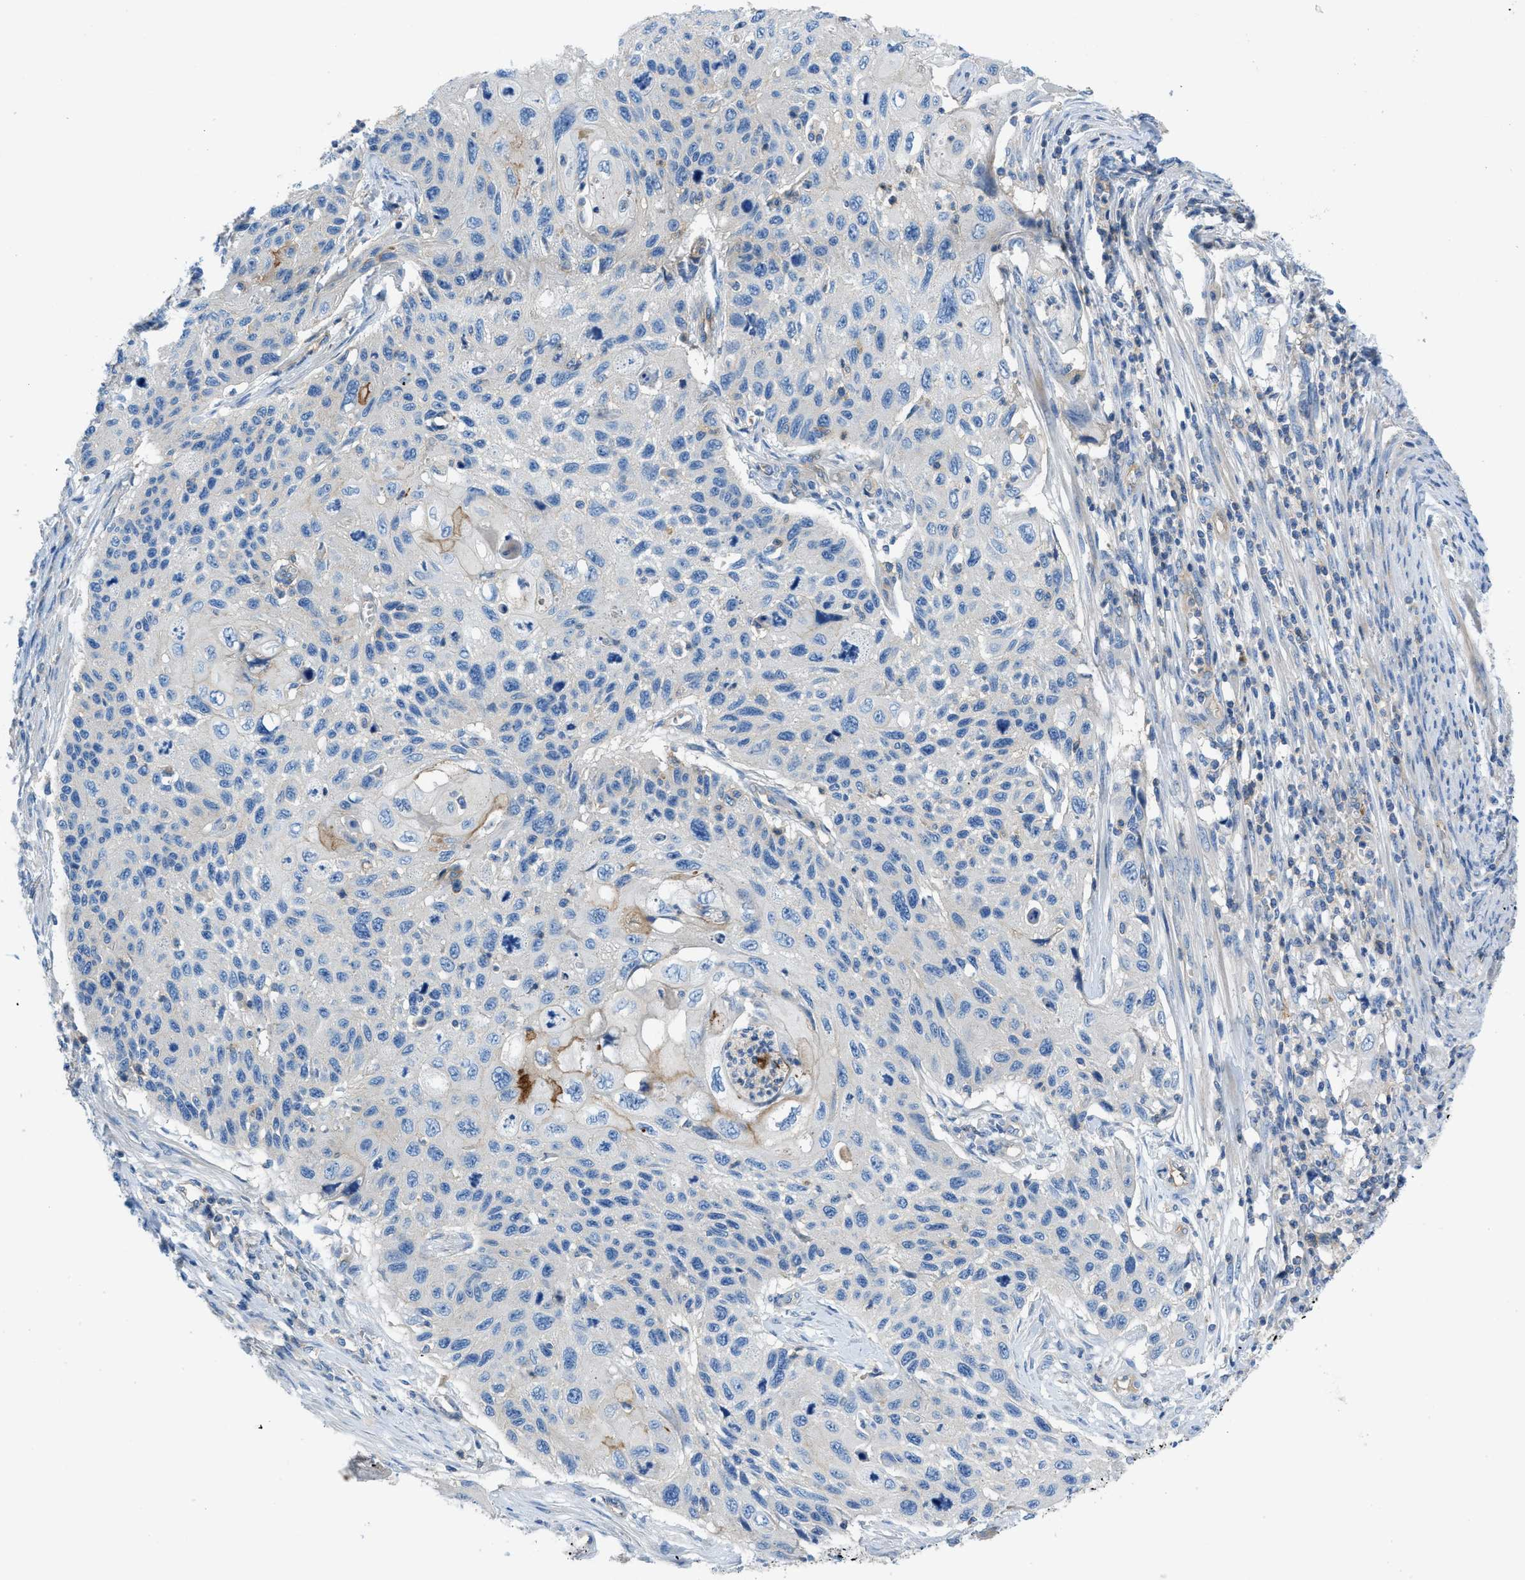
{"staining": {"intensity": "negative", "quantity": "none", "location": "none"}, "tissue": "cervical cancer", "cell_type": "Tumor cells", "image_type": "cancer", "snomed": [{"axis": "morphology", "description": "Squamous cell carcinoma, NOS"}, {"axis": "topography", "description": "Cervix"}], "caption": "An image of cervical cancer (squamous cell carcinoma) stained for a protein demonstrates no brown staining in tumor cells. Brightfield microscopy of immunohistochemistry (IHC) stained with DAB (3,3'-diaminobenzidine) (brown) and hematoxylin (blue), captured at high magnification.", "gene": "ORAI1", "patient": {"sex": "female", "age": 70}}